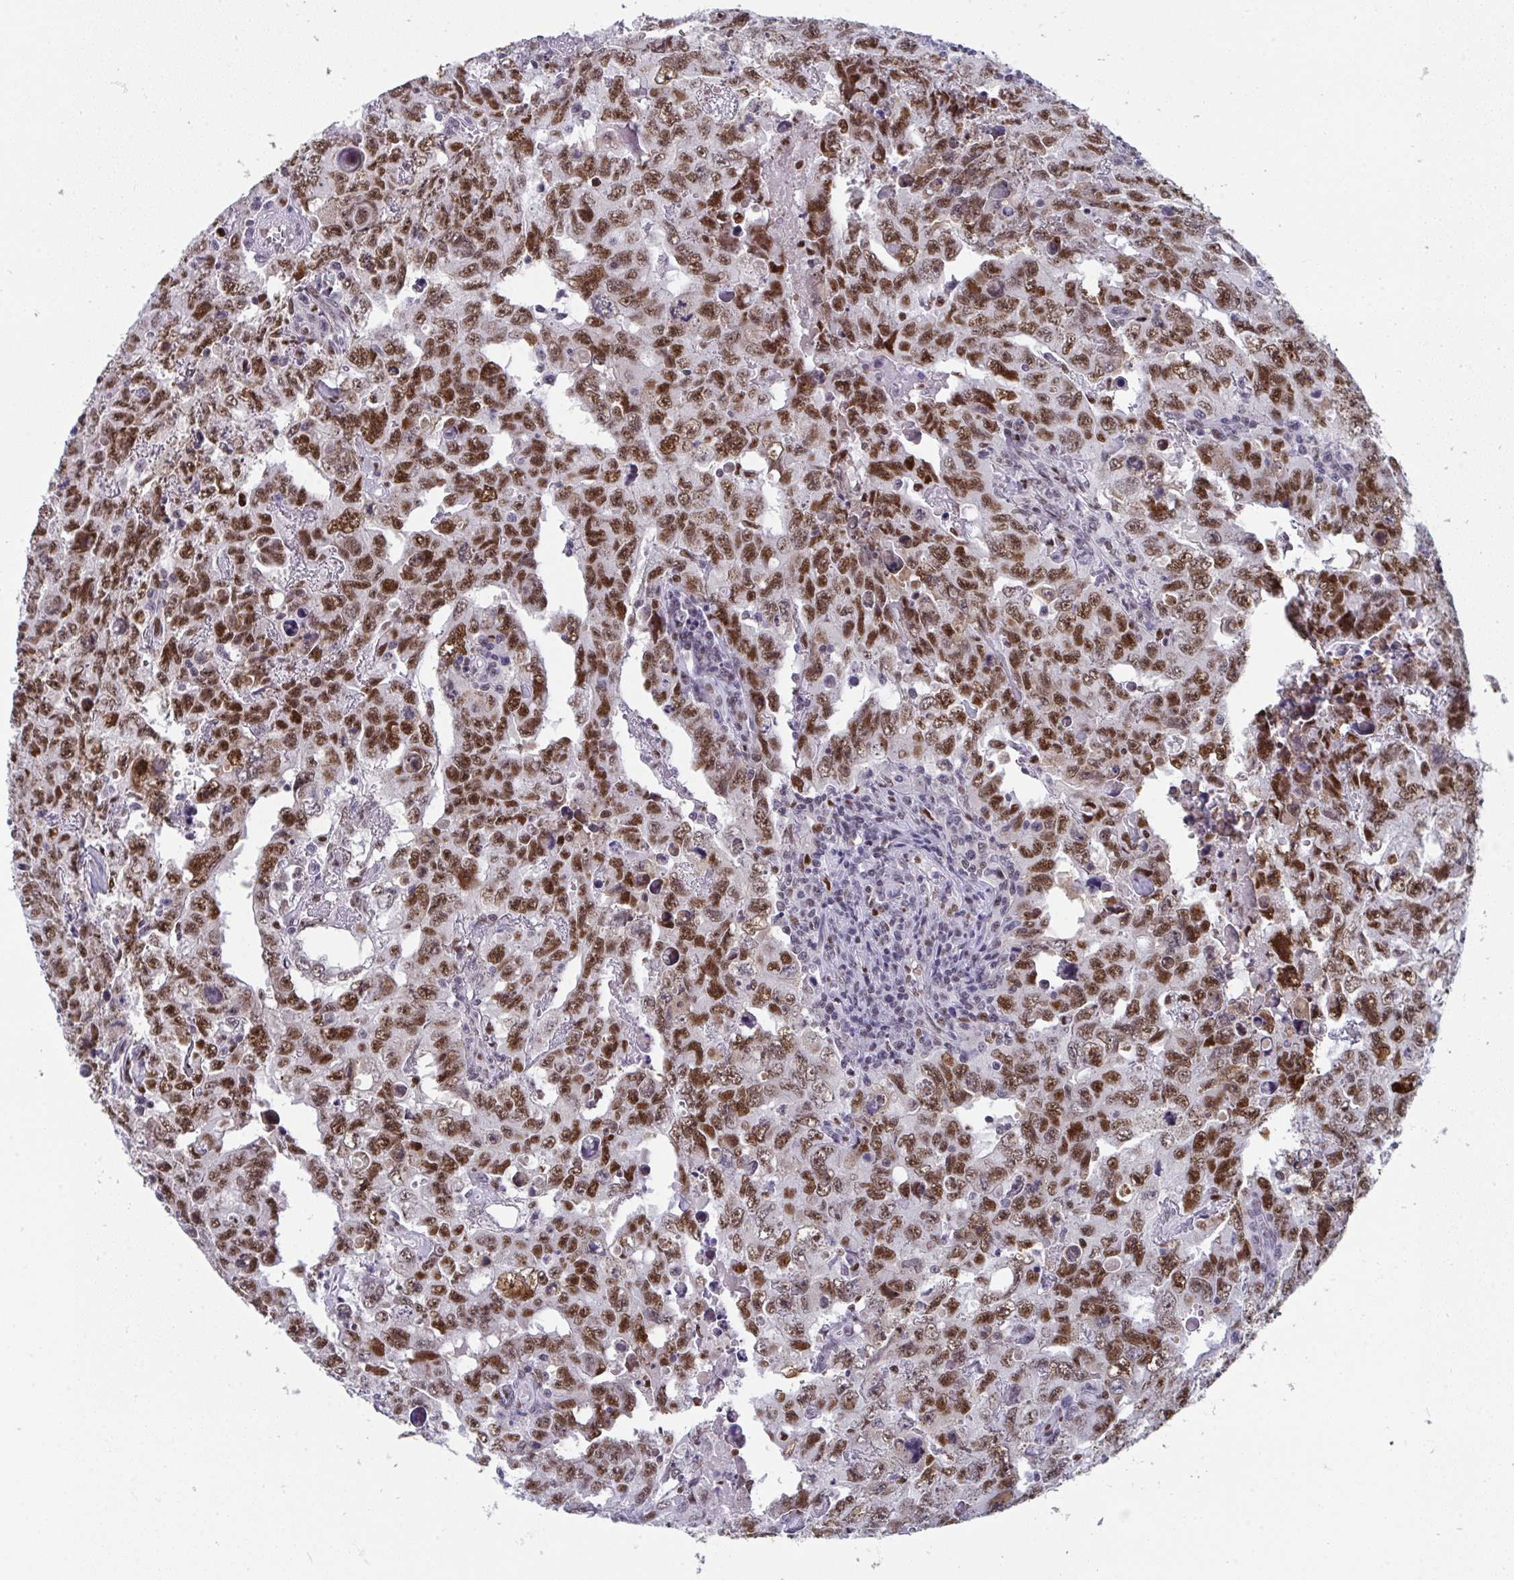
{"staining": {"intensity": "strong", "quantity": ">75%", "location": "nuclear"}, "tissue": "testis cancer", "cell_type": "Tumor cells", "image_type": "cancer", "snomed": [{"axis": "morphology", "description": "Carcinoma, Embryonal, NOS"}, {"axis": "topography", "description": "Testis"}], "caption": "There is high levels of strong nuclear staining in tumor cells of testis cancer (embryonal carcinoma), as demonstrated by immunohistochemical staining (brown color).", "gene": "JDP2", "patient": {"sex": "male", "age": 24}}